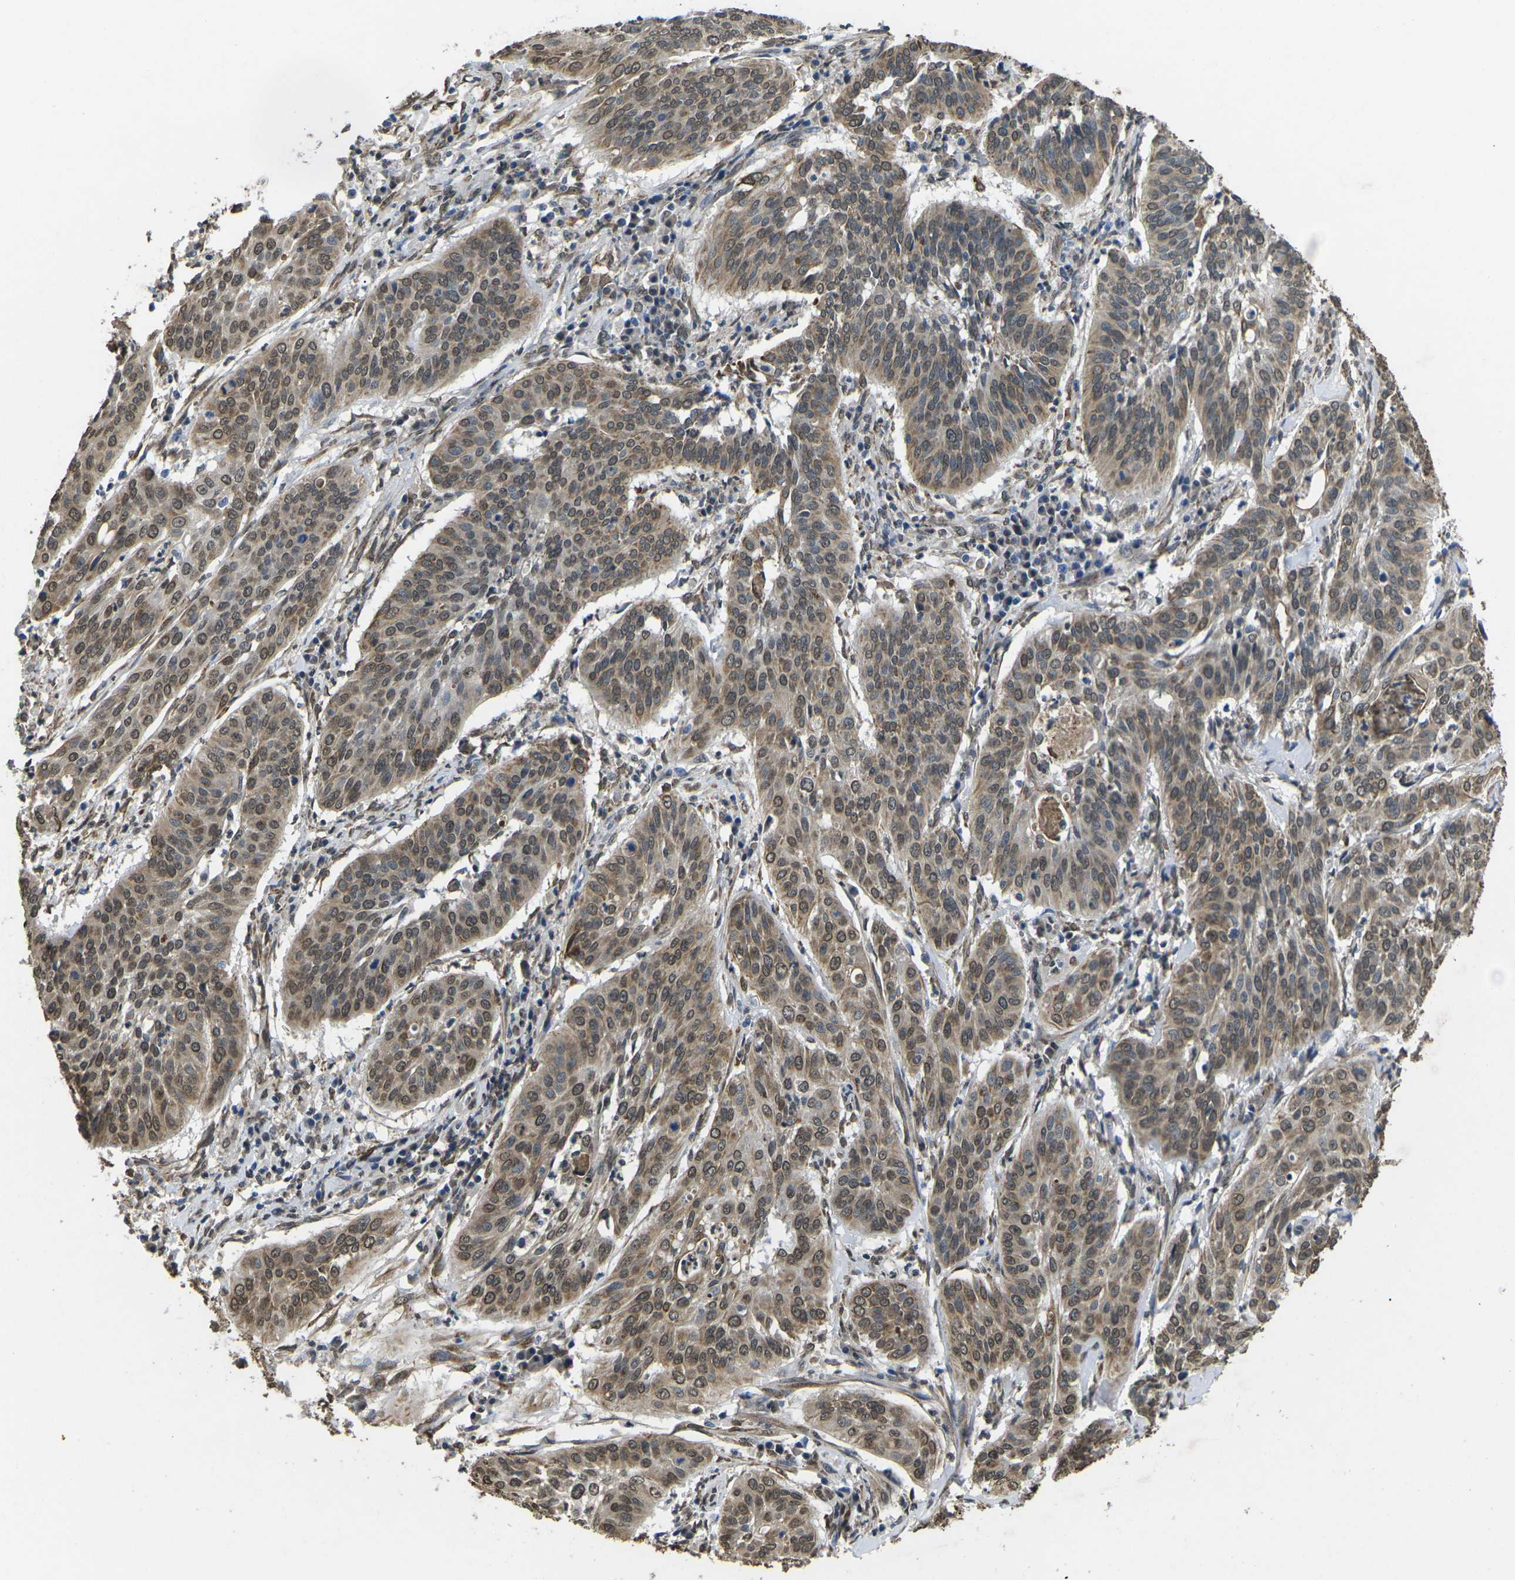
{"staining": {"intensity": "moderate", "quantity": ">75%", "location": "cytoplasmic/membranous,nuclear"}, "tissue": "cervical cancer", "cell_type": "Tumor cells", "image_type": "cancer", "snomed": [{"axis": "morphology", "description": "Normal tissue, NOS"}, {"axis": "morphology", "description": "Squamous cell carcinoma, NOS"}, {"axis": "topography", "description": "Cervix"}], "caption": "Cervical squamous cell carcinoma stained for a protein (brown) reveals moderate cytoplasmic/membranous and nuclear positive staining in about >75% of tumor cells.", "gene": "SCNN1B", "patient": {"sex": "female", "age": 39}}